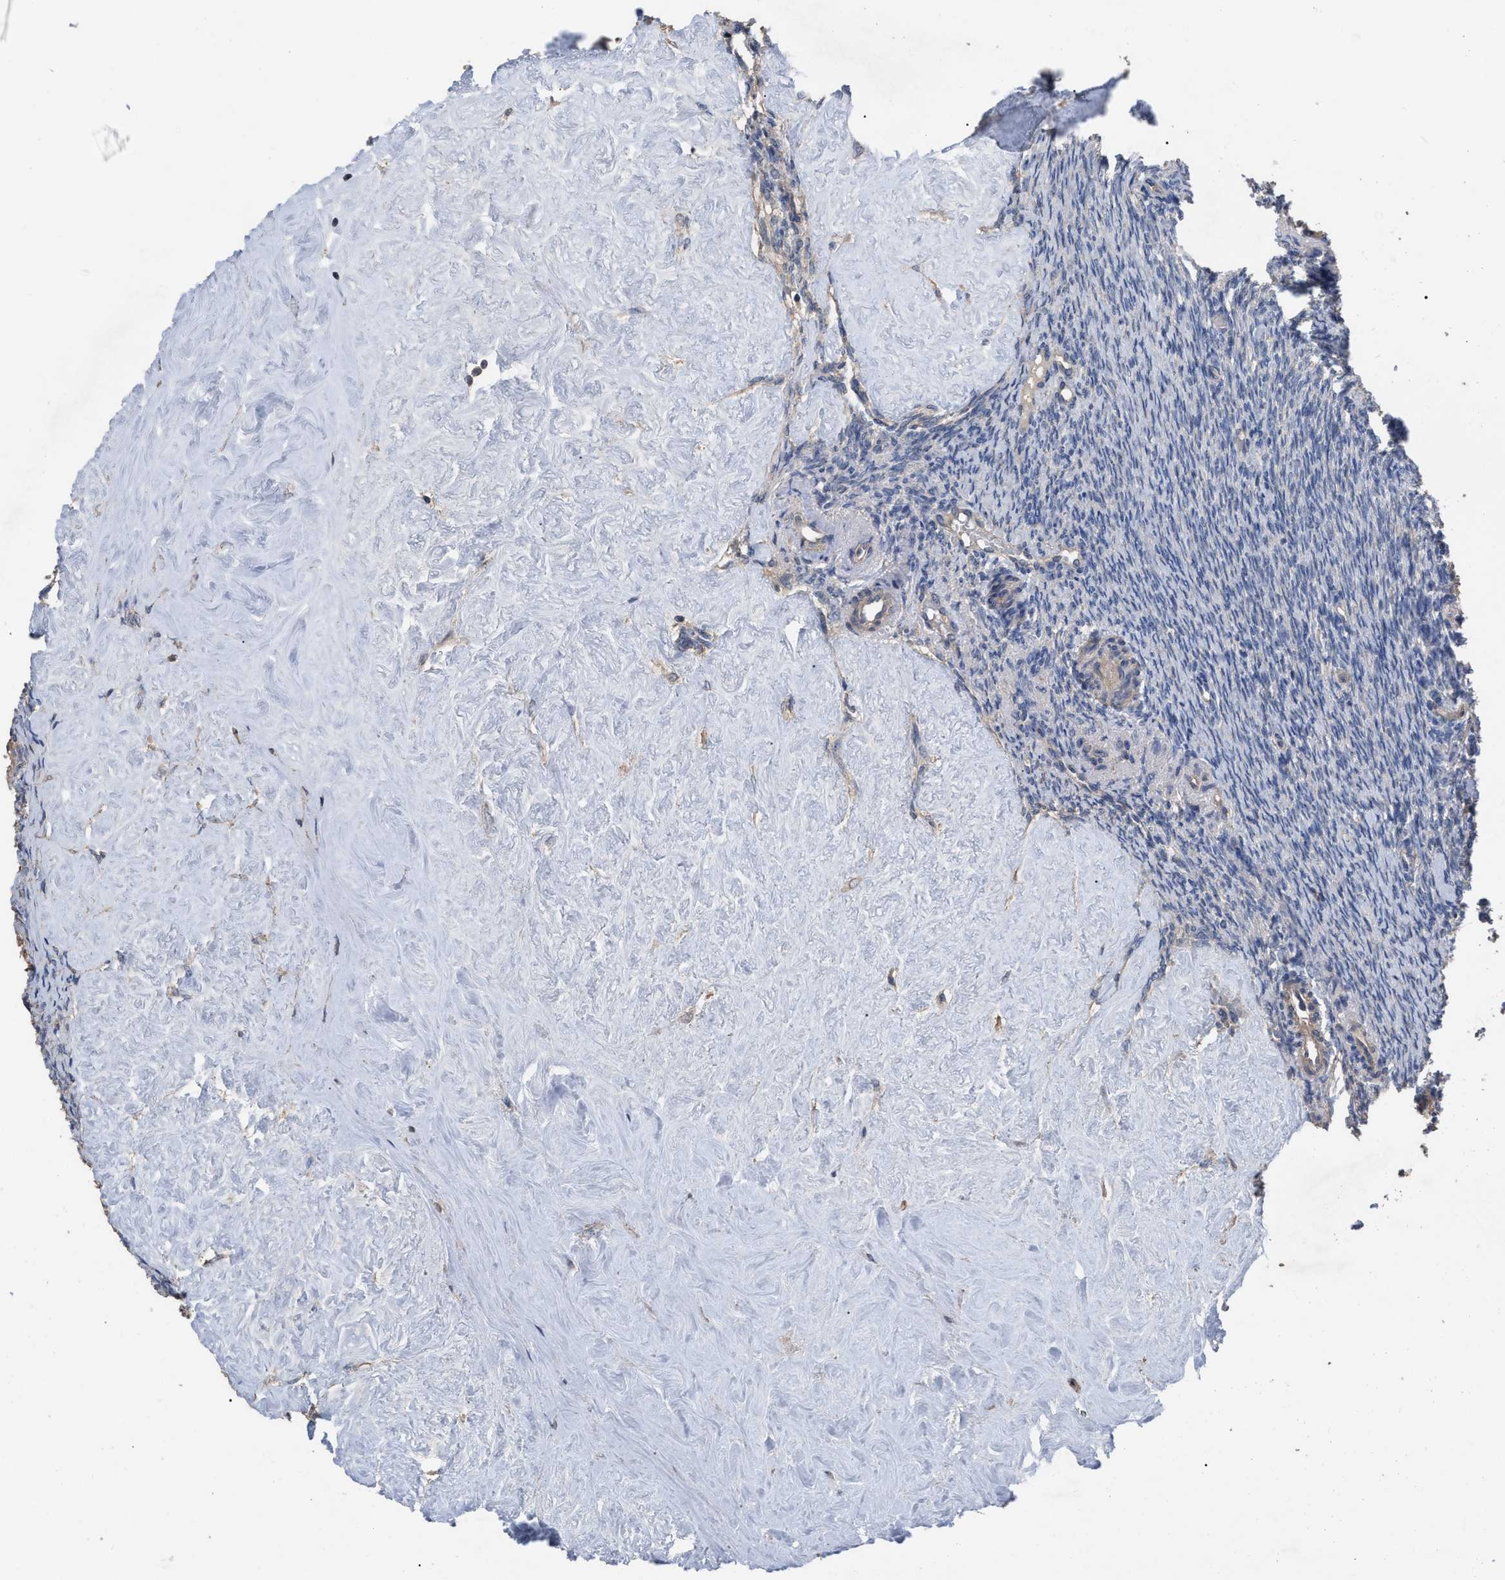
{"staining": {"intensity": "weak", "quantity": "25%-75%", "location": "cytoplasmic/membranous"}, "tissue": "ovary", "cell_type": "Ovarian stroma cells", "image_type": "normal", "snomed": [{"axis": "morphology", "description": "Normal tissue, NOS"}, {"axis": "topography", "description": "Ovary"}], "caption": "Brown immunohistochemical staining in normal human ovary demonstrates weak cytoplasmic/membranous staining in approximately 25%-75% of ovarian stroma cells.", "gene": "BTN2A1", "patient": {"sex": "female", "age": 41}}